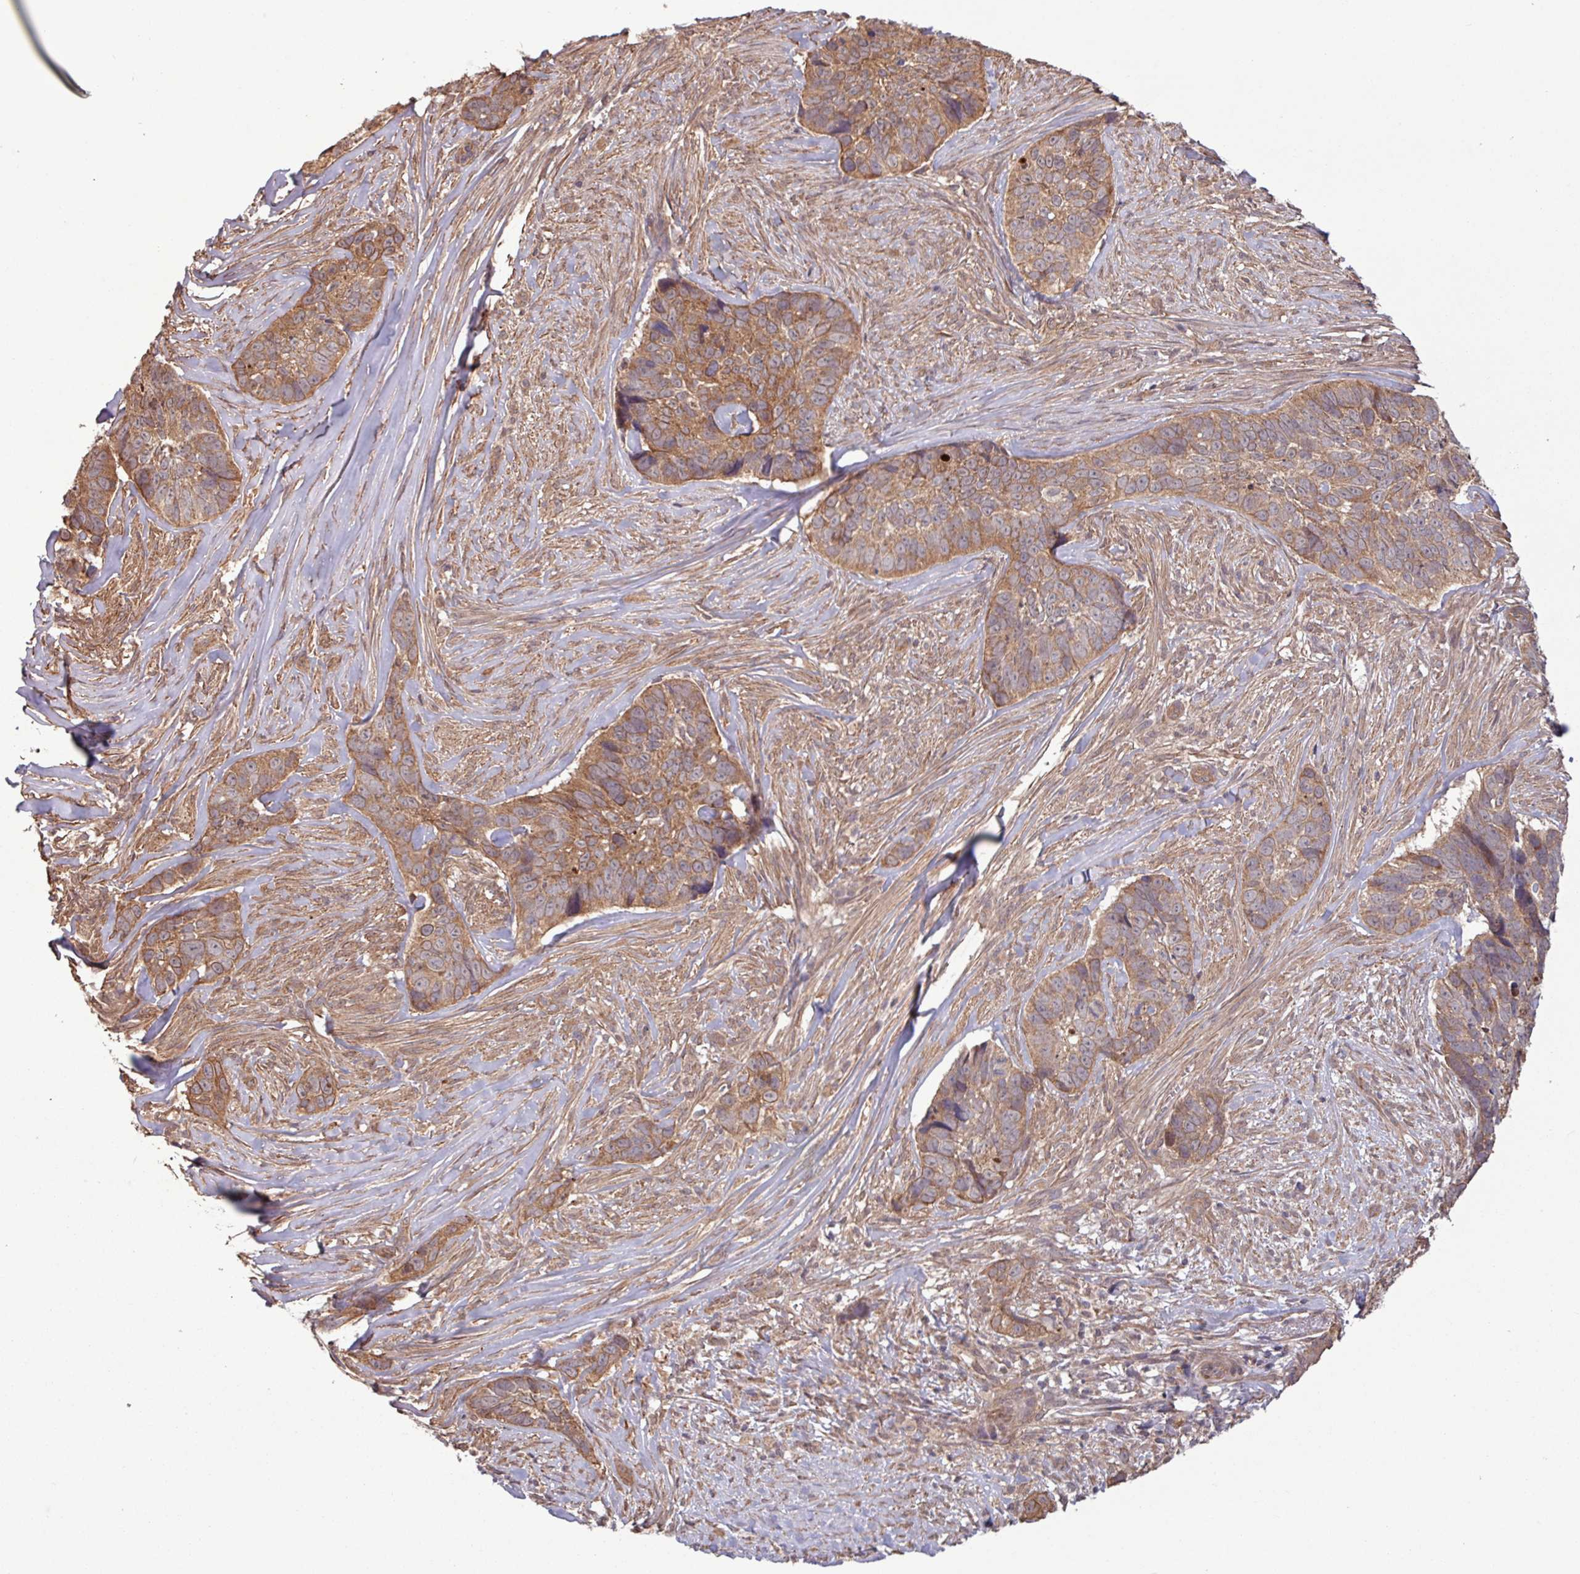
{"staining": {"intensity": "moderate", "quantity": ">75%", "location": "cytoplasmic/membranous"}, "tissue": "skin cancer", "cell_type": "Tumor cells", "image_type": "cancer", "snomed": [{"axis": "morphology", "description": "Basal cell carcinoma"}, {"axis": "topography", "description": "Skin"}], "caption": "Basal cell carcinoma (skin) tissue exhibits moderate cytoplasmic/membranous expression in approximately >75% of tumor cells Ihc stains the protein of interest in brown and the nuclei are stained blue.", "gene": "TRABD2A", "patient": {"sex": "female", "age": 82}}